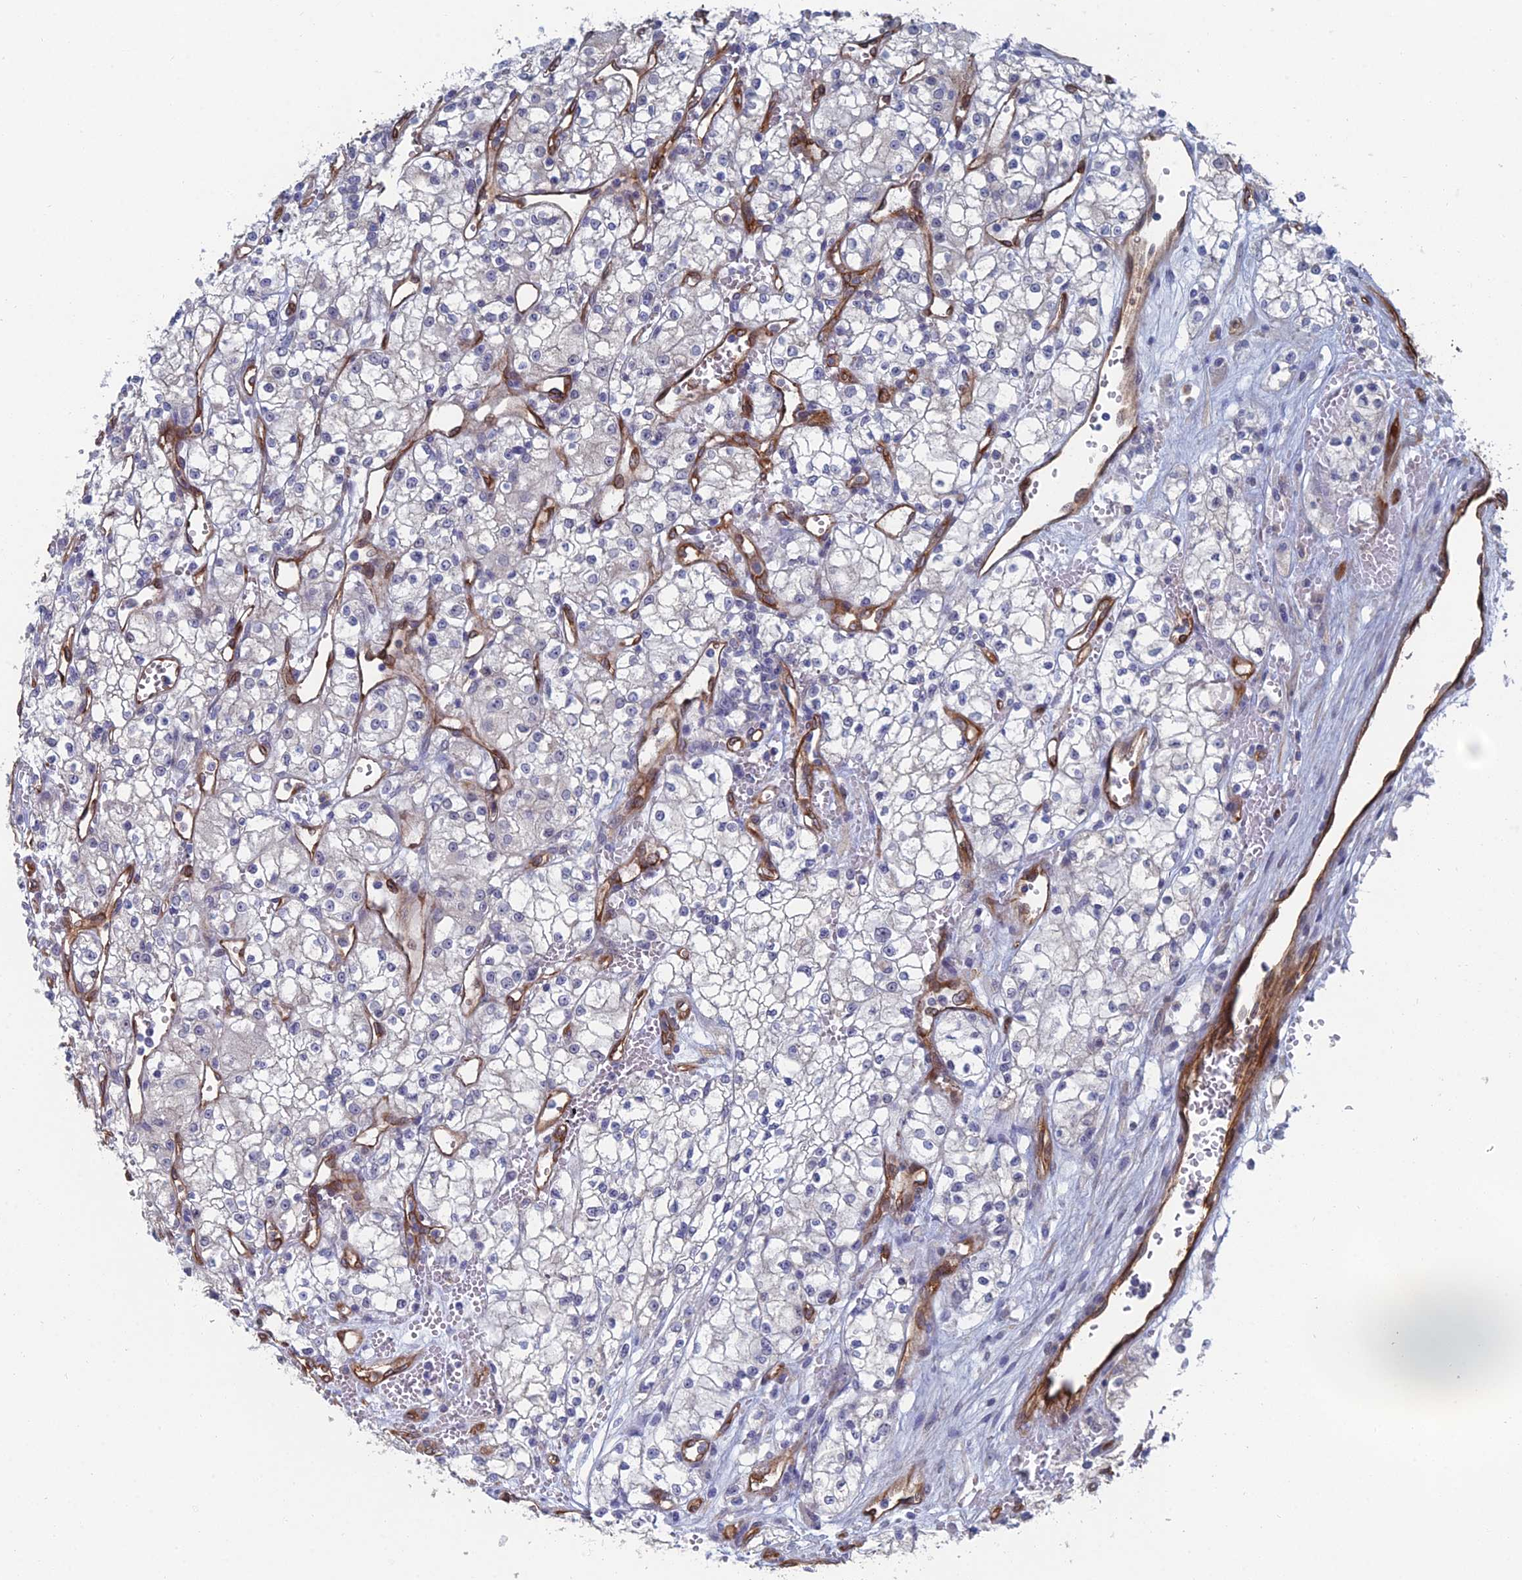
{"staining": {"intensity": "negative", "quantity": "none", "location": "none"}, "tissue": "renal cancer", "cell_type": "Tumor cells", "image_type": "cancer", "snomed": [{"axis": "morphology", "description": "Adenocarcinoma, NOS"}, {"axis": "topography", "description": "Kidney"}], "caption": "The image exhibits no staining of tumor cells in adenocarcinoma (renal). The staining is performed using DAB (3,3'-diaminobenzidine) brown chromogen with nuclei counter-stained in using hematoxylin.", "gene": "ARAP3", "patient": {"sex": "male", "age": 59}}